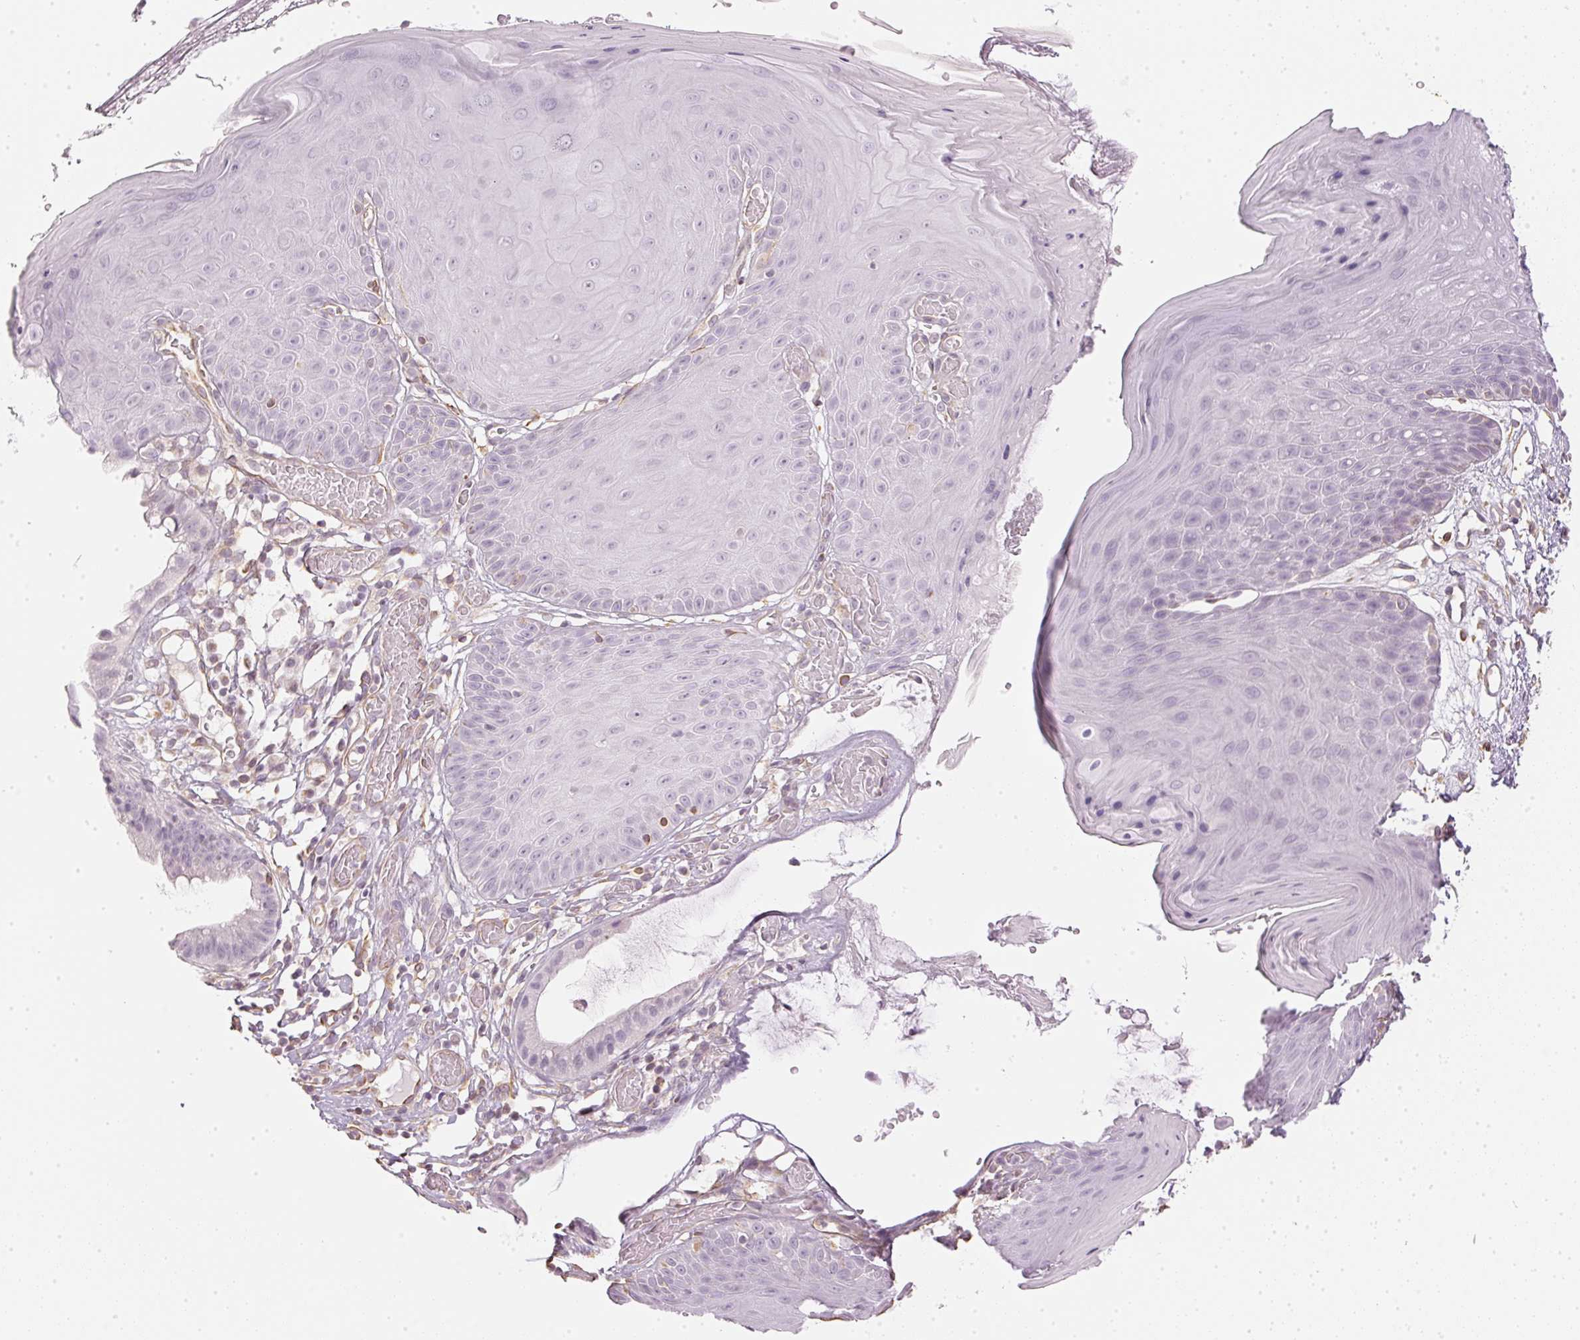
{"staining": {"intensity": "negative", "quantity": "none", "location": "none"}, "tissue": "skin", "cell_type": "Epidermal cells", "image_type": "normal", "snomed": [{"axis": "morphology", "description": "Normal tissue, NOS"}, {"axis": "topography", "description": "Anal"}], "caption": "The IHC photomicrograph has no significant expression in epidermal cells of skin.", "gene": "APLP1", "patient": {"sex": "male", "age": 53}}